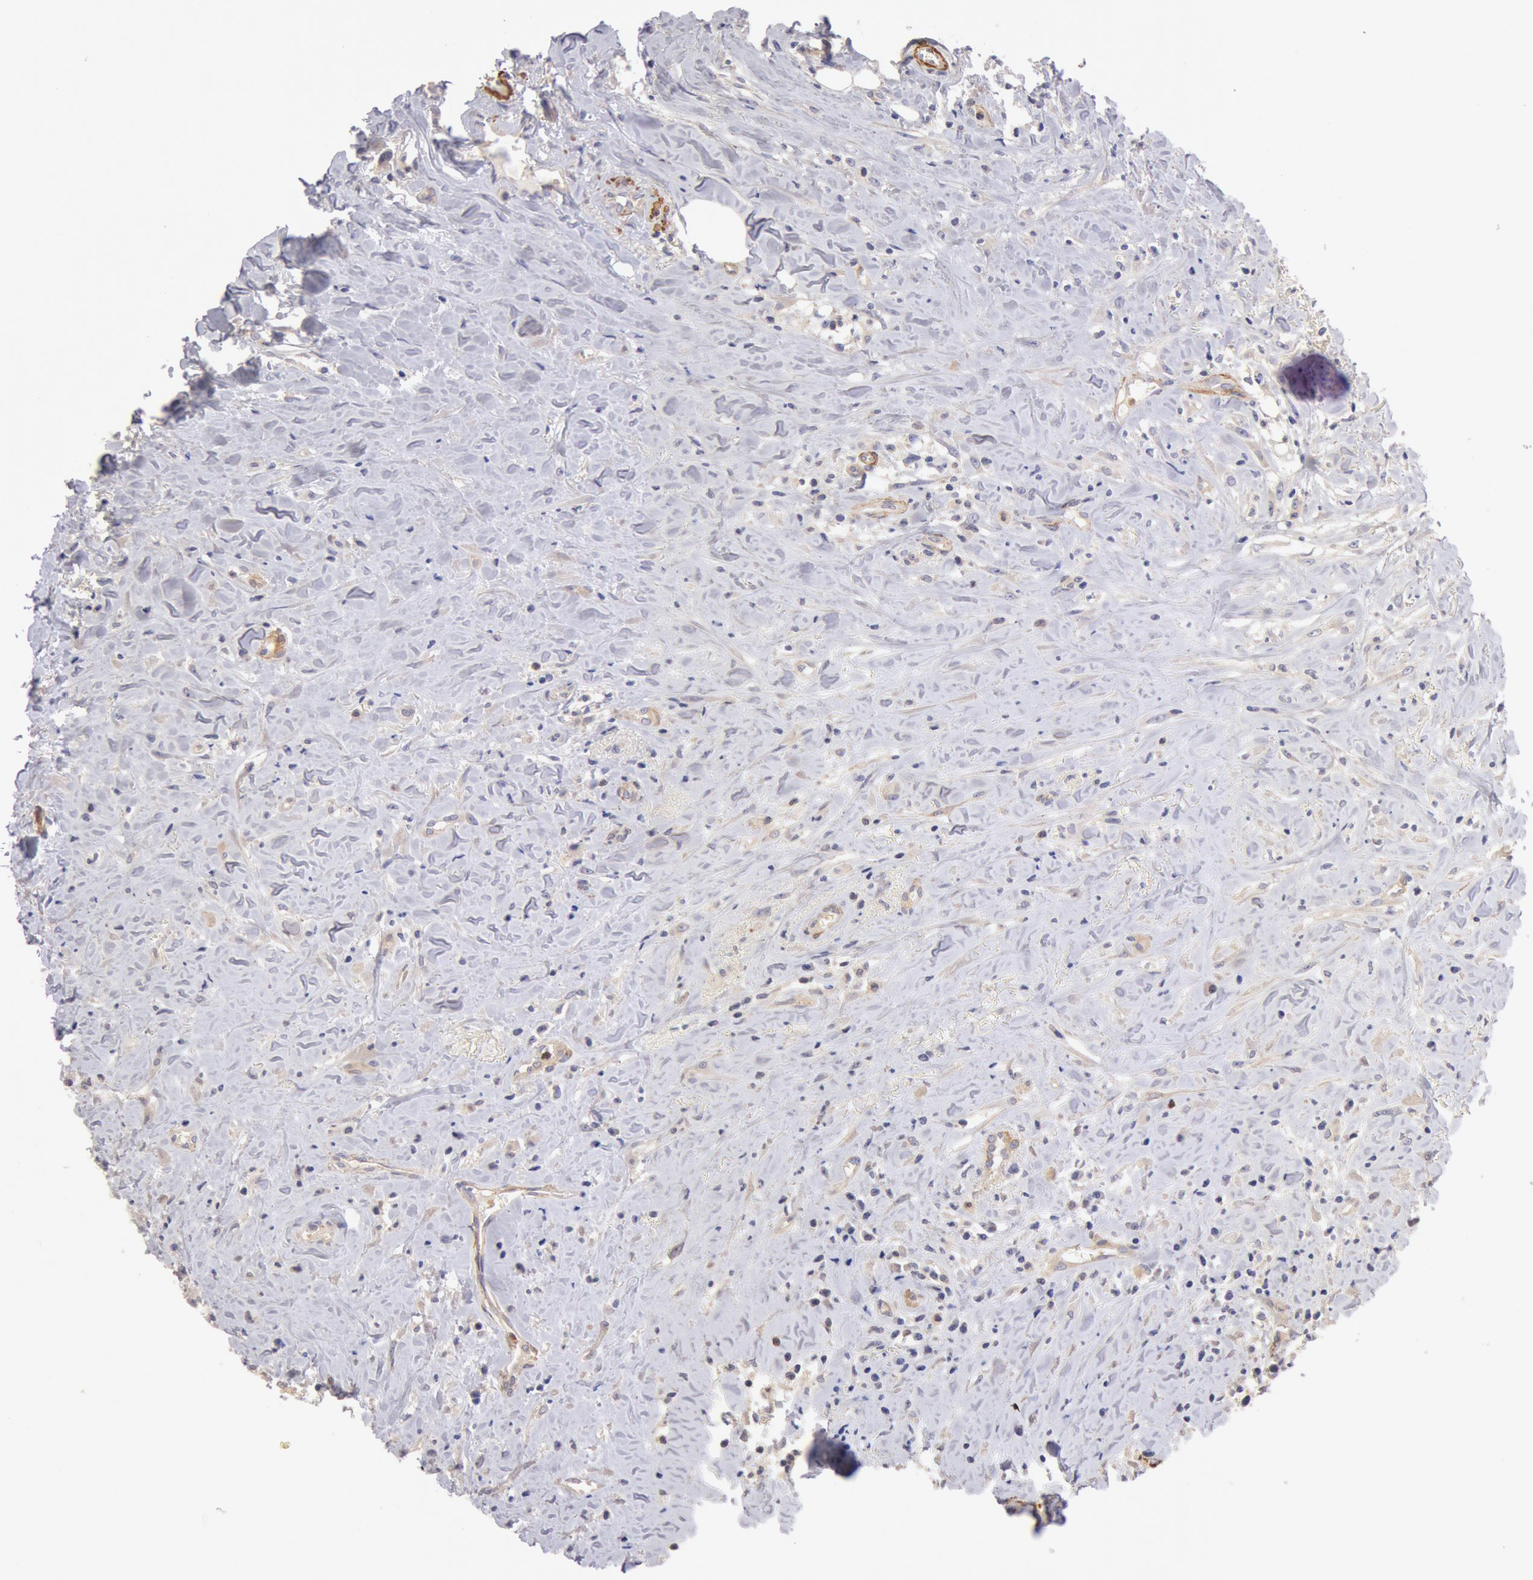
{"staining": {"intensity": "negative", "quantity": "none", "location": "none"}, "tissue": "head and neck cancer", "cell_type": "Tumor cells", "image_type": "cancer", "snomed": [{"axis": "morphology", "description": "Squamous cell carcinoma, NOS"}, {"axis": "topography", "description": "Oral tissue"}, {"axis": "topography", "description": "Head-Neck"}], "caption": "The image exhibits no staining of tumor cells in squamous cell carcinoma (head and neck).", "gene": "TMED8", "patient": {"sex": "female", "age": 82}}